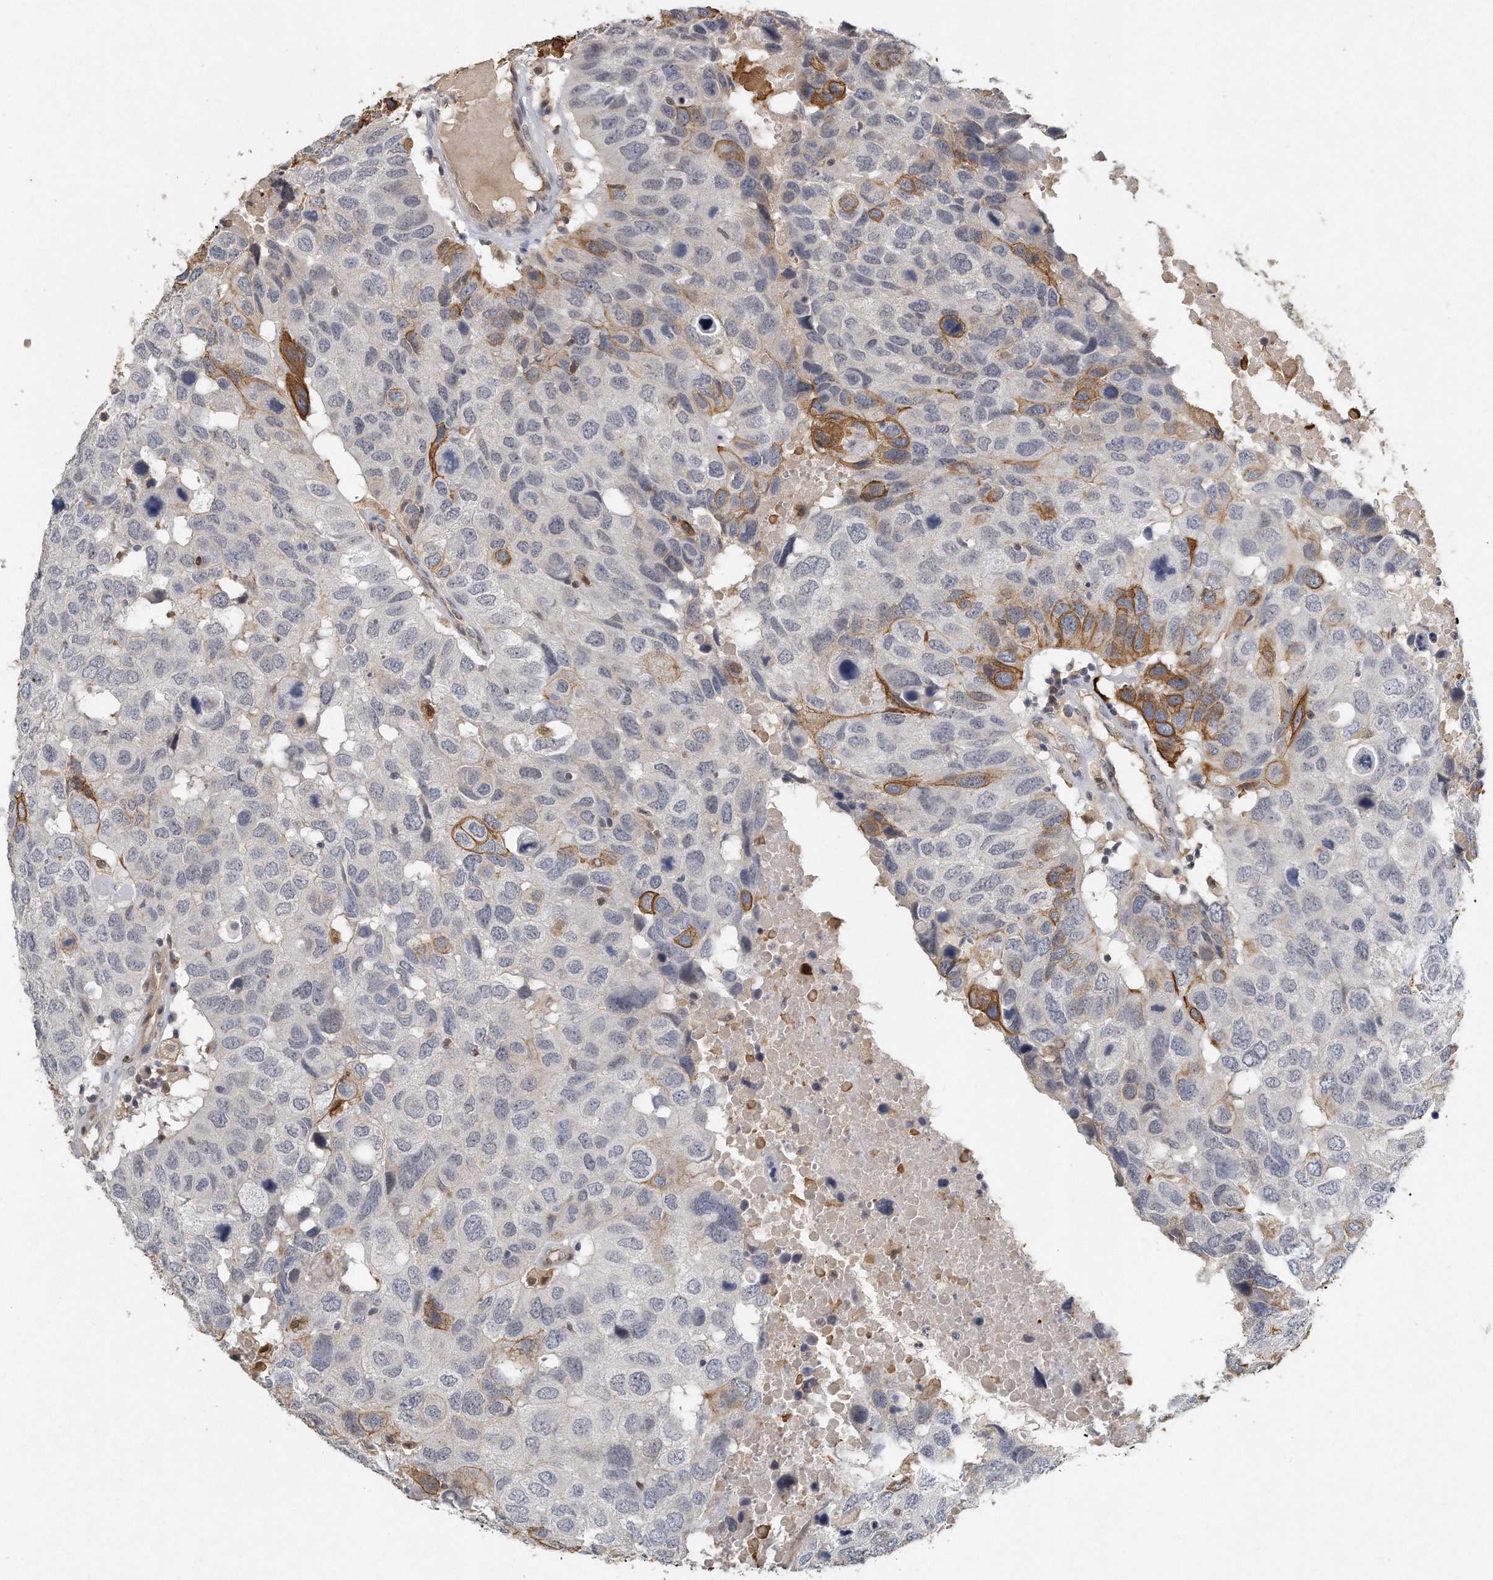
{"staining": {"intensity": "moderate", "quantity": "<25%", "location": "cytoplasmic/membranous"}, "tissue": "head and neck cancer", "cell_type": "Tumor cells", "image_type": "cancer", "snomed": [{"axis": "morphology", "description": "Squamous cell carcinoma, NOS"}, {"axis": "topography", "description": "Head-Neck"}], "caption": "About <25% of tumor cells in head and neck cancer (squamous cell carcinoma) display moderate cytoplasmic/membranous protein positivity as visualized by brown immunohistochemical staining.", "gene": "CAMK1", "patient": {"sex": "male", "age": 66}}